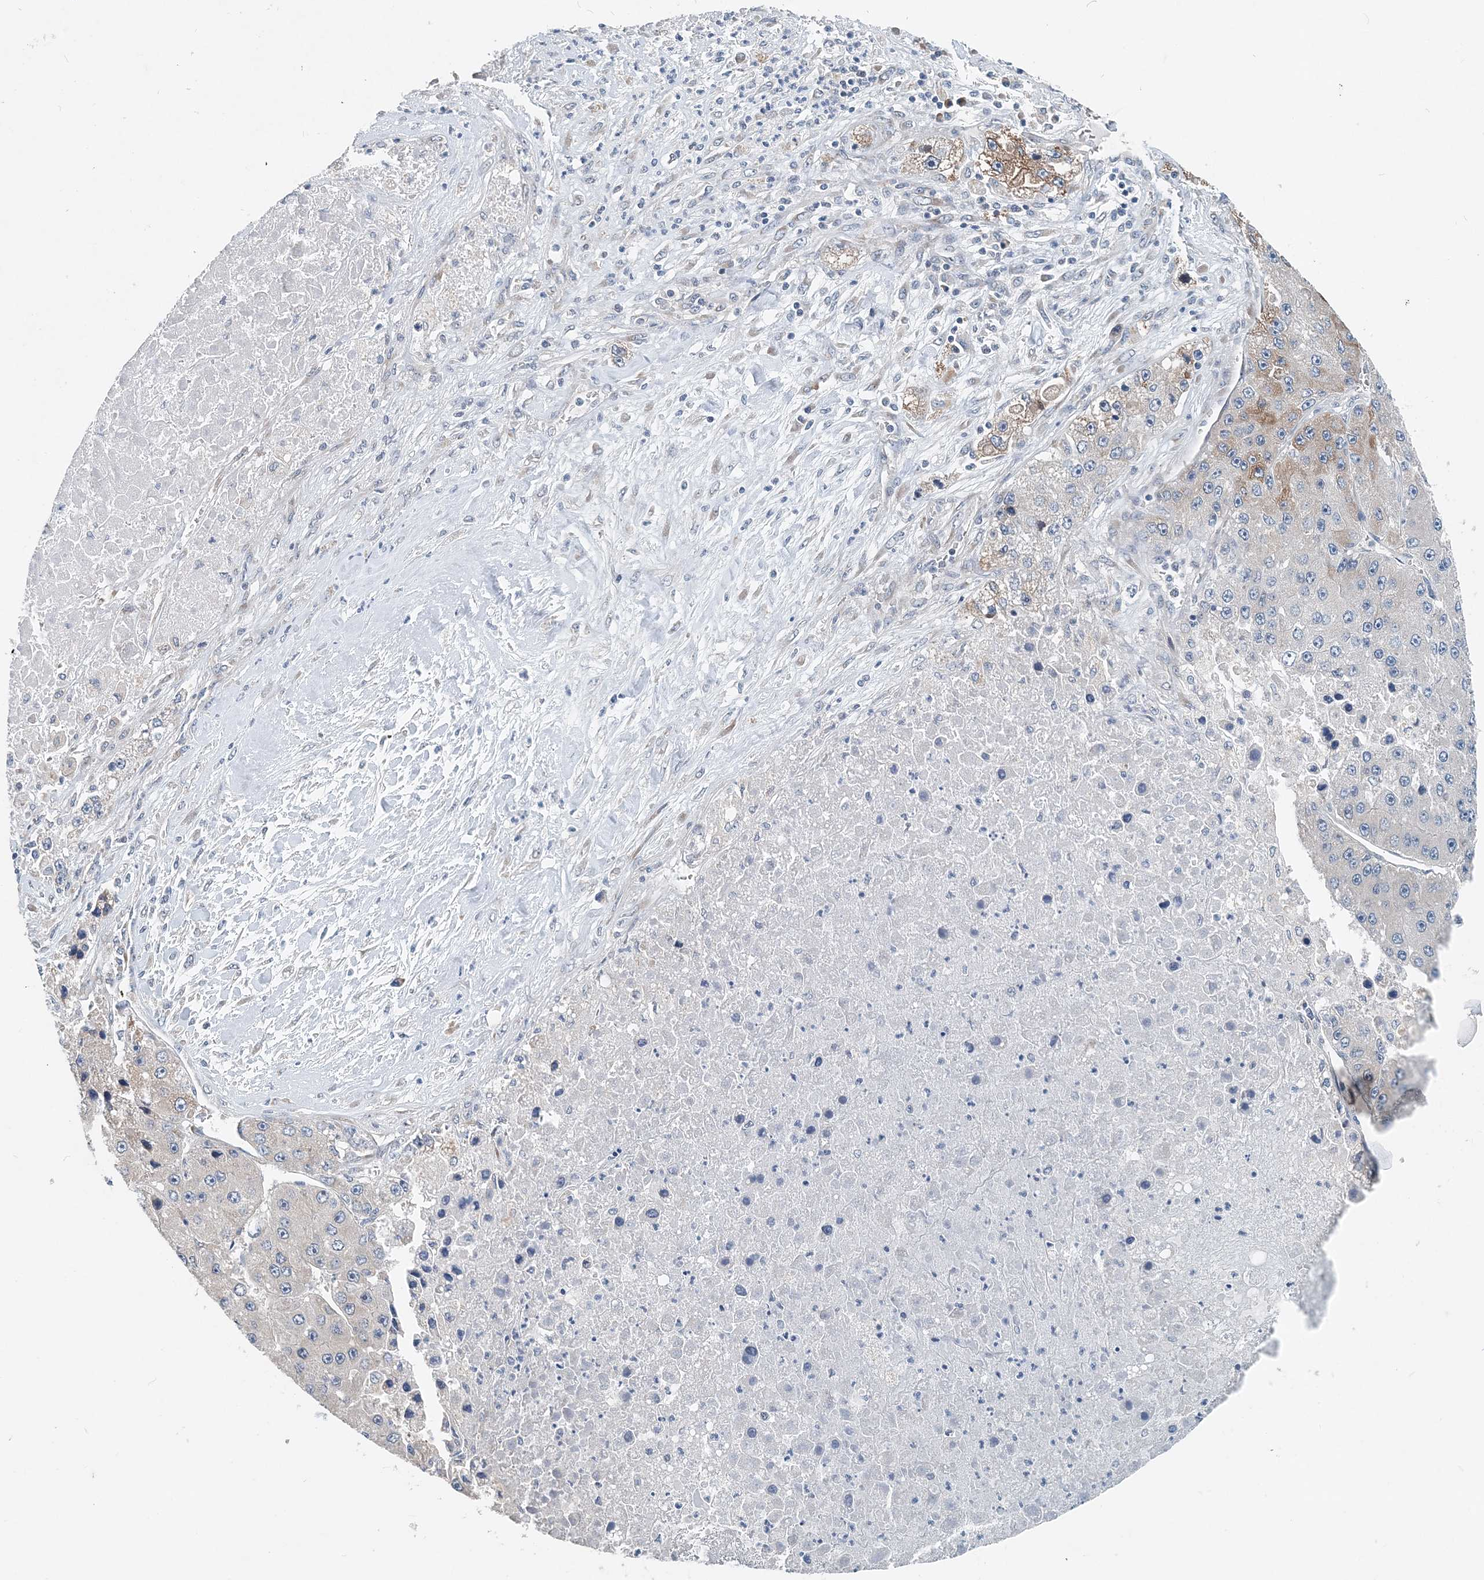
{"staining": {"intensity": "moderate", "quantity": "<25%", "location": "cytoplasmic/membranous"}, "tissue": "liver cancer", "cell_type": "Tumor cells", "image_type": "cancer", "snomed": [{"axis": "morphology", "description": "Carcinoma, Hepatocellular, NOS"}, {"axis": "topography", "description": "Liver"}], "caption": "Hepatocellular carcinoma (liver) stained for a protein (brown) displays moderate cytoplasmic/membranous positive staining in approximately <25% of tumor cells.", "gene": "EEF1A2", "patient": {"sex": "female", "age": 73}}